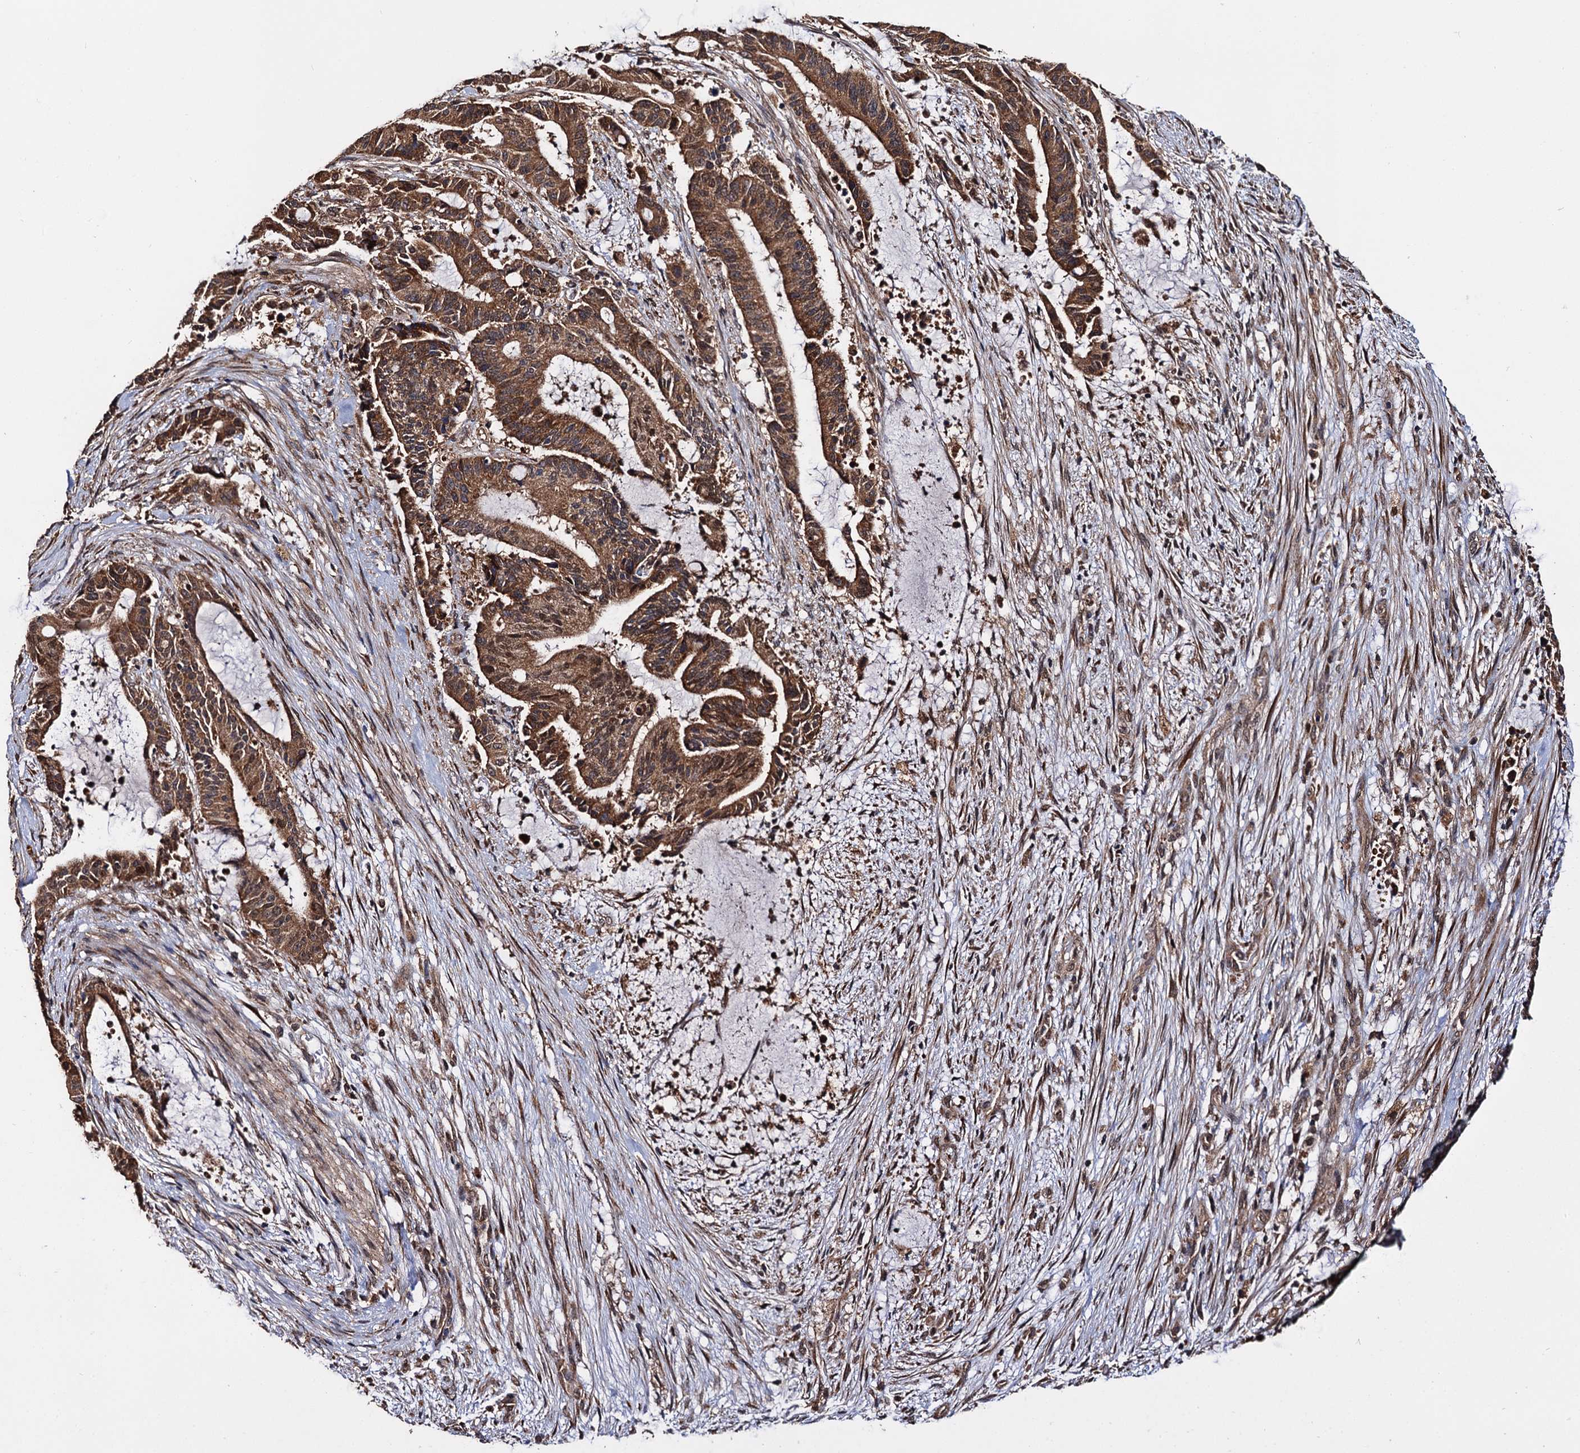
{"staining": {"intensity": "moderate", "quantity": ">75%", "location": "cytoplasmic/membranous"}, "tissue": "liver cancer", "cell_type": "Tumor cells", "image_type": "cancer", "snomed": [{"axis": "morphology", "description": "Normal tissue, NOS"}, {"axis": "morphology", "description": "Cholangiocarcinoma"}, {"axis": "topography", "description": "Liver"}, {"axis": "topography", "description": "Peripheral nerve tissue"}], "caption": "Tumor cells show medium levels of moderate cytoplasmic/membranous expression in about >75% of cells in liver cancer.", "gene": "MIER2", "patient": {"sex": "female", "age": 73}}